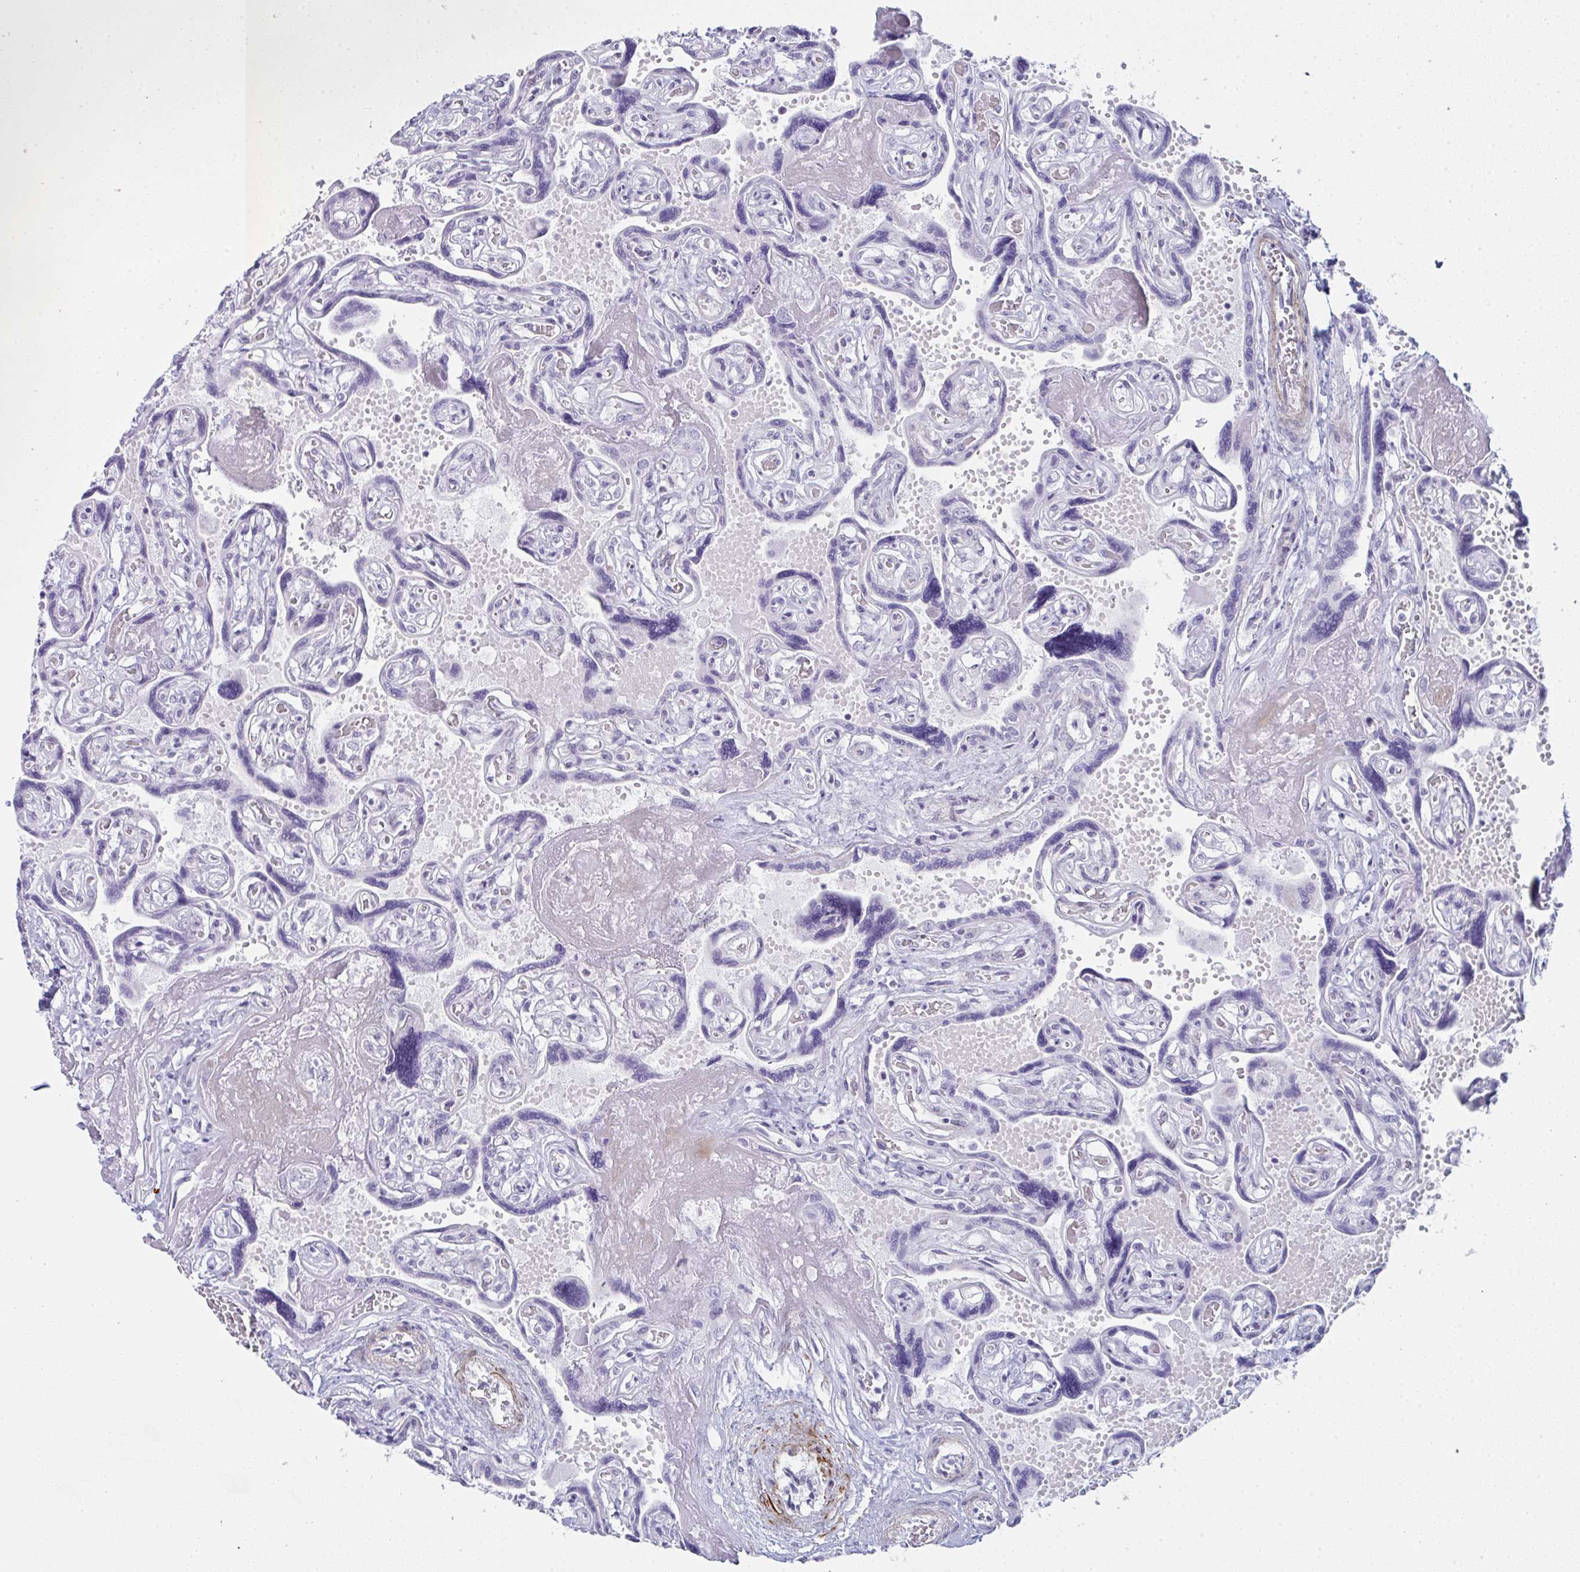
{"staining": {"intensity": "weak", "quantity": "<25%", "location": "nuclear"}, "tissue": "placenta", "cell_type": "Trophoblastic cells", "image_type": "normal", "snomed": [{"axis": "morphology", "description": "Normal tissue, NOS"}, {"axis": "topography", "description": "Placenta"}], "caption": "This is a micrograph of IHC staining of unremarkable placenta, which shows no positivity in trophoblastic cells.", "gene": "NOP10", "patient": {"sex": "female", "age": 32}}